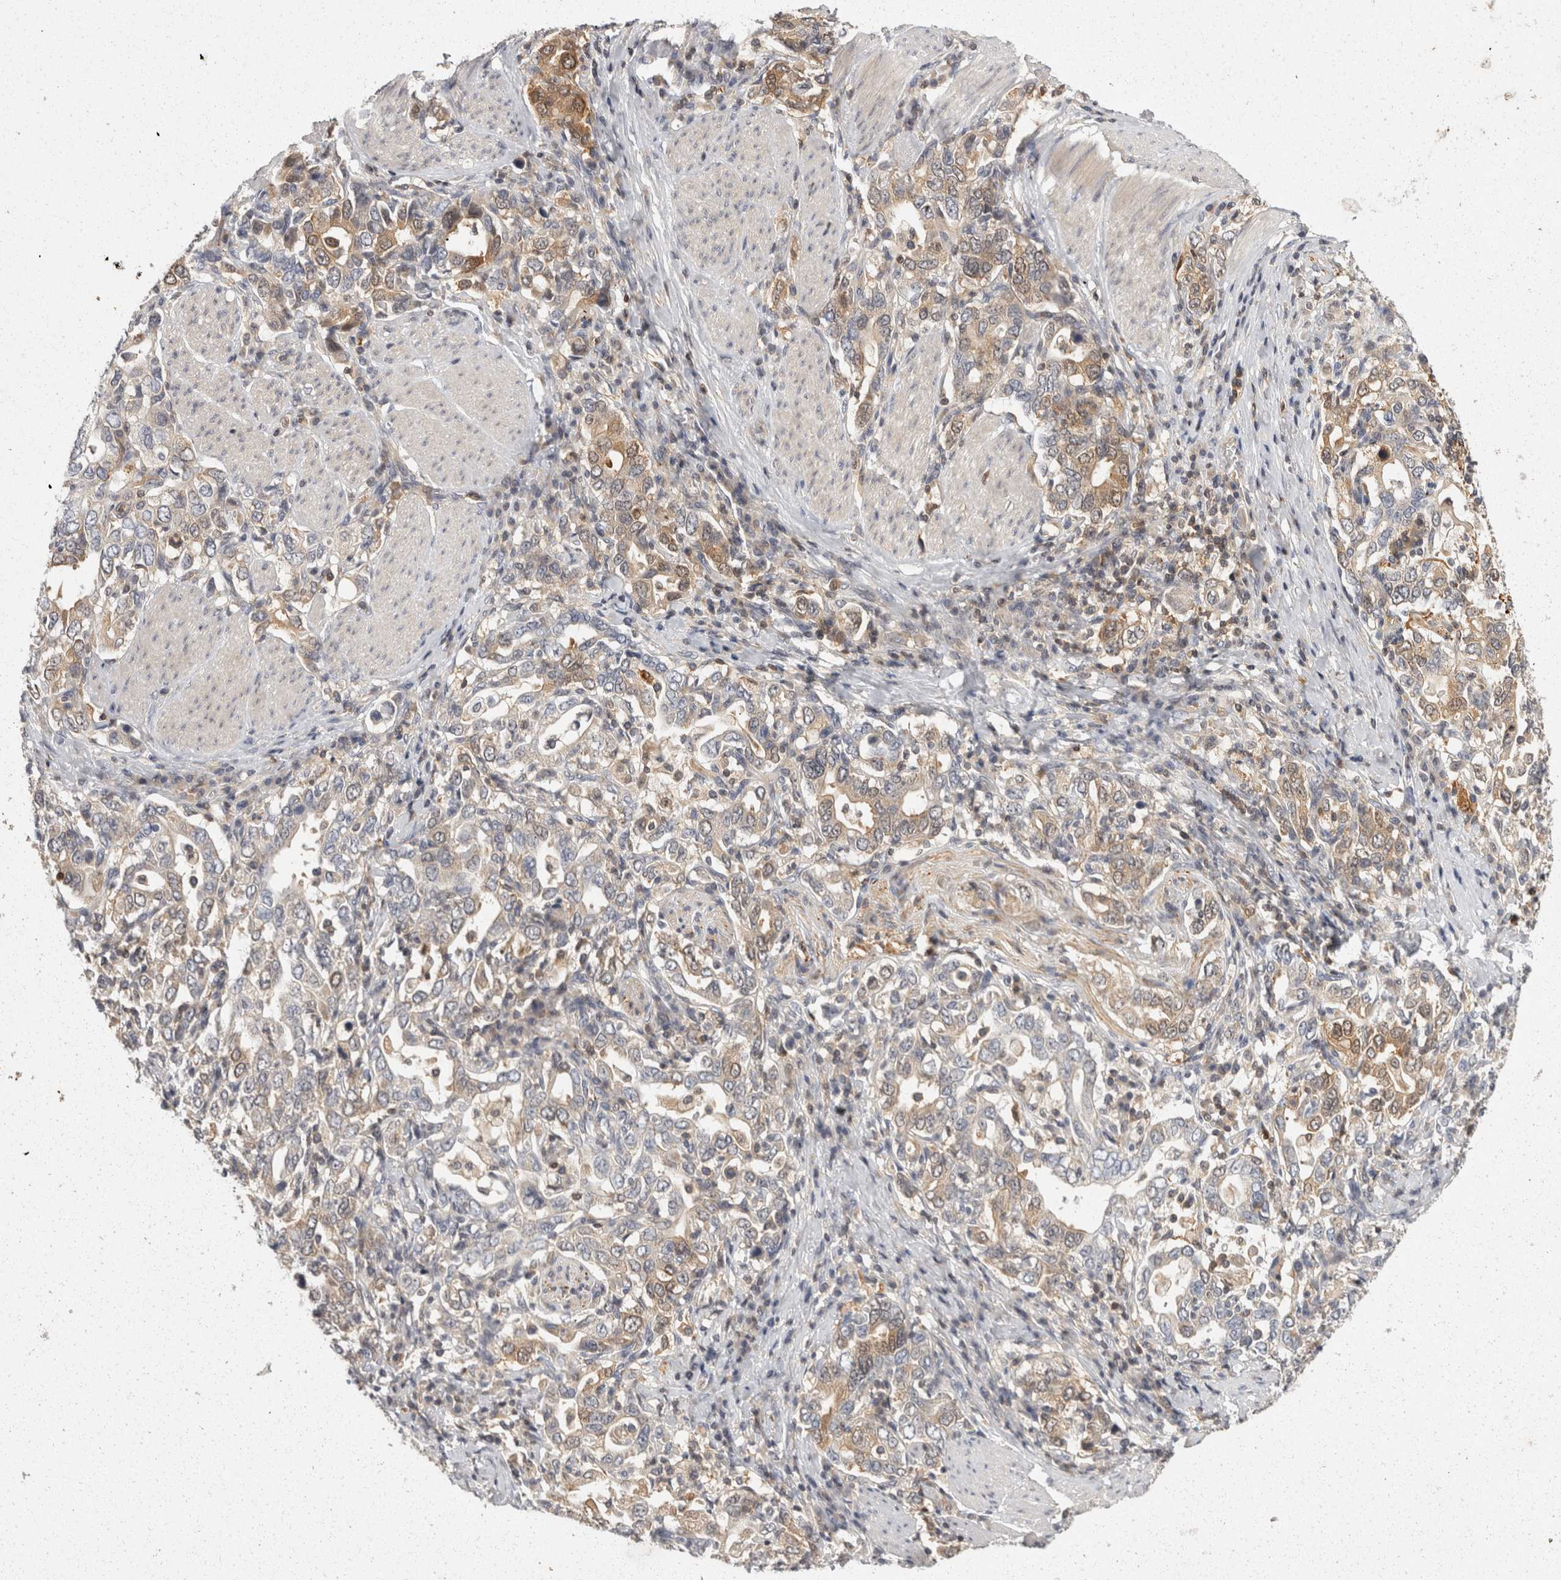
{"staining": {"intensity": "weak", "quantity": "25%-75%", "location": "cytoplasmic/membranous"}, "tissue": "stomach cancer", "cell_type": "Tumor cells", "image_type": "cancer", "snomed": [{"axis": "morphology", "description": "Adenocarcinoma, NOS"}, {"axis": "topography", "description": "Stomach, upper"}], "caption": "Immunohistochemical staining of human stomach adenocarcinoma shows weak cytoplasmic/membranous protein positivity in about 25%-75% of tumor cells.", "gene": "ACAT2", "patient": {"sex": "male", "age": 62}}